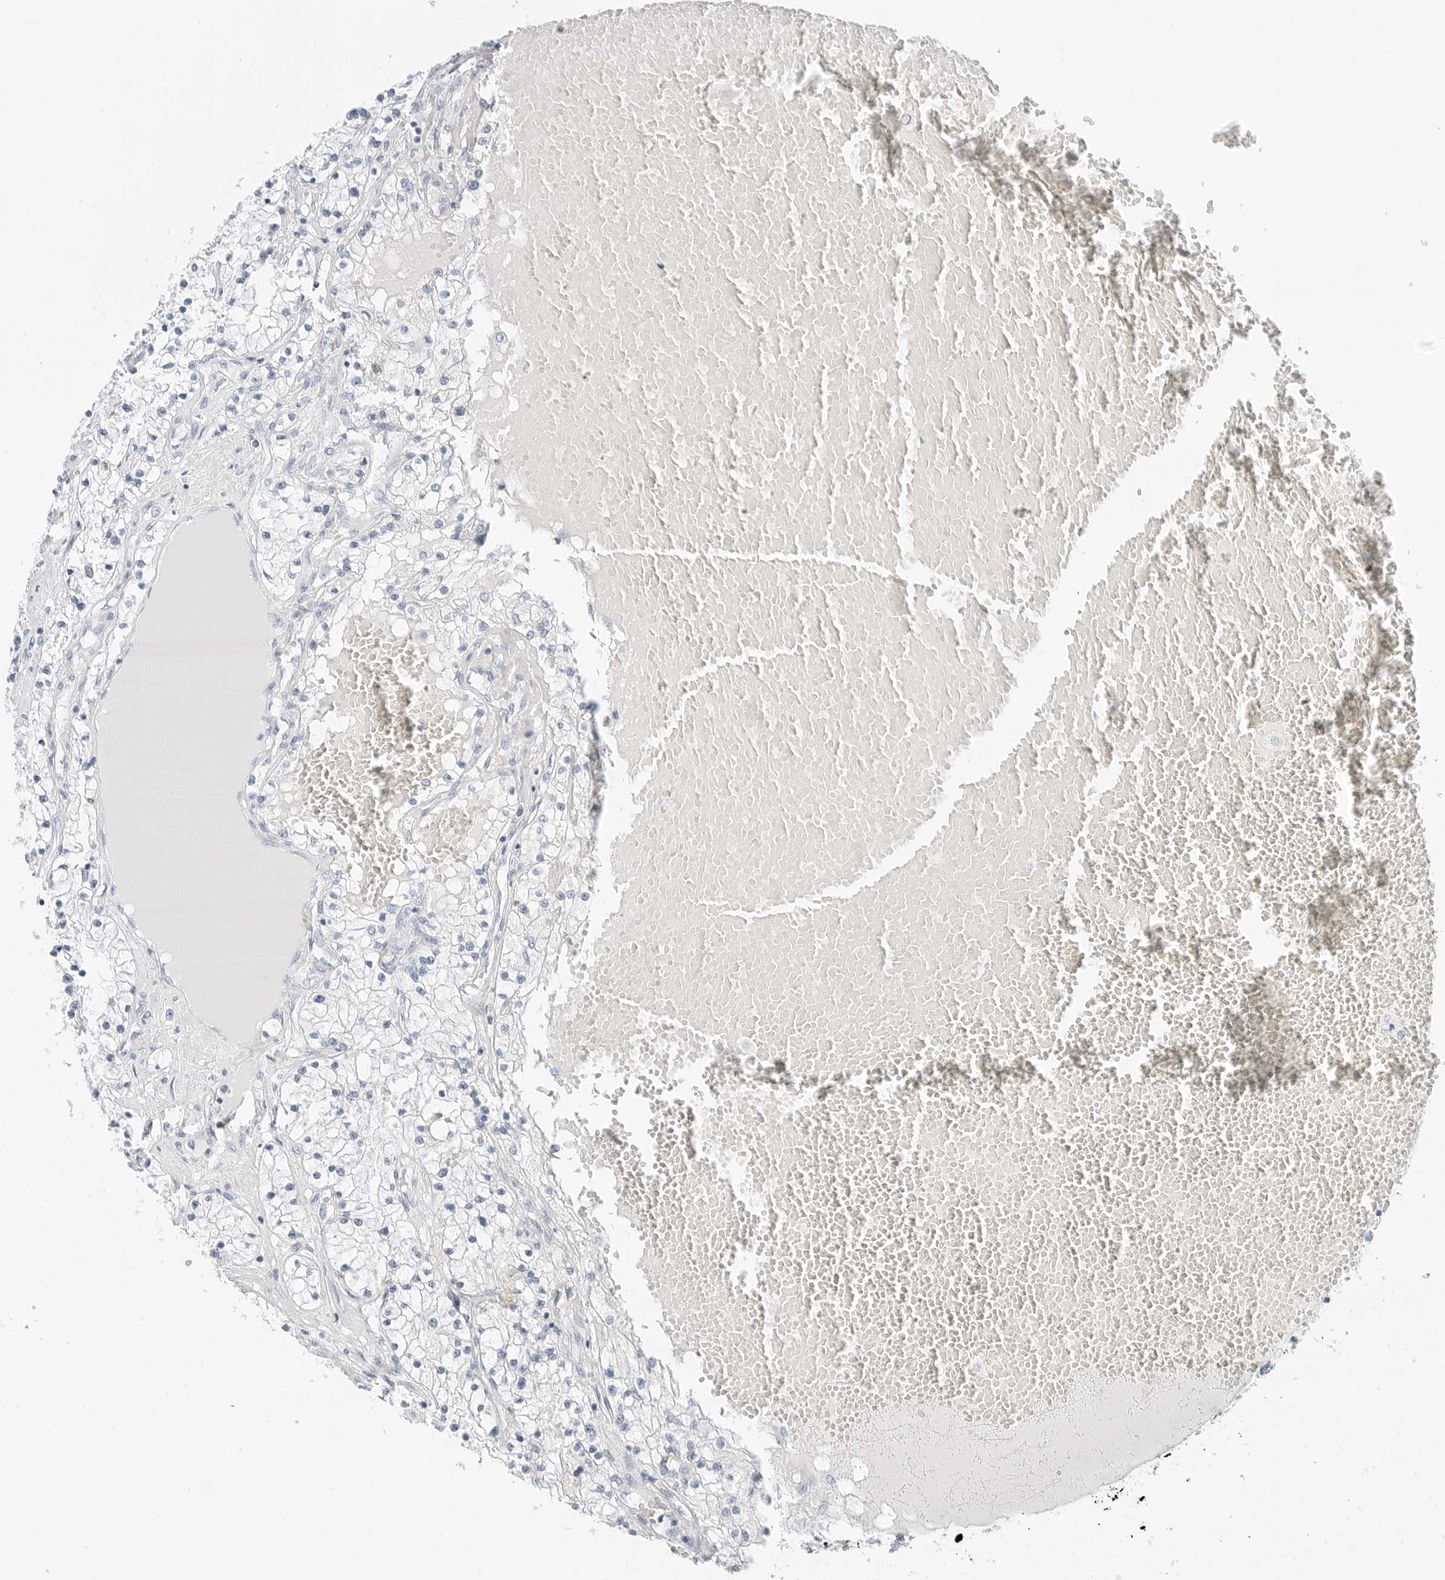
{"staining": {"intensity": "negative", "quantity": "none", "location": "none"}, "tissue": "renal cancer", "cell_type": "Tumor cells", "image_type": "cancer", "snomed": [{"axis": "morphology", "description": "Normal tissue, NOS"}, {"axis": "morphology", "description": "Adenocarcinoma, NOS"}, {"axis": "topography", "description": "Kidney"}], "caption": "Renal cancer was stained to show a protein in brown. There is no significant expression in tumor cells. (DAB (3,3'-diaminobenzidine) immunohistochemistry (IHC) visualized using brightfield microscopy, high magnification).", "gene": "NTMT2", "patient": {"sex": "male", "age": 68}}